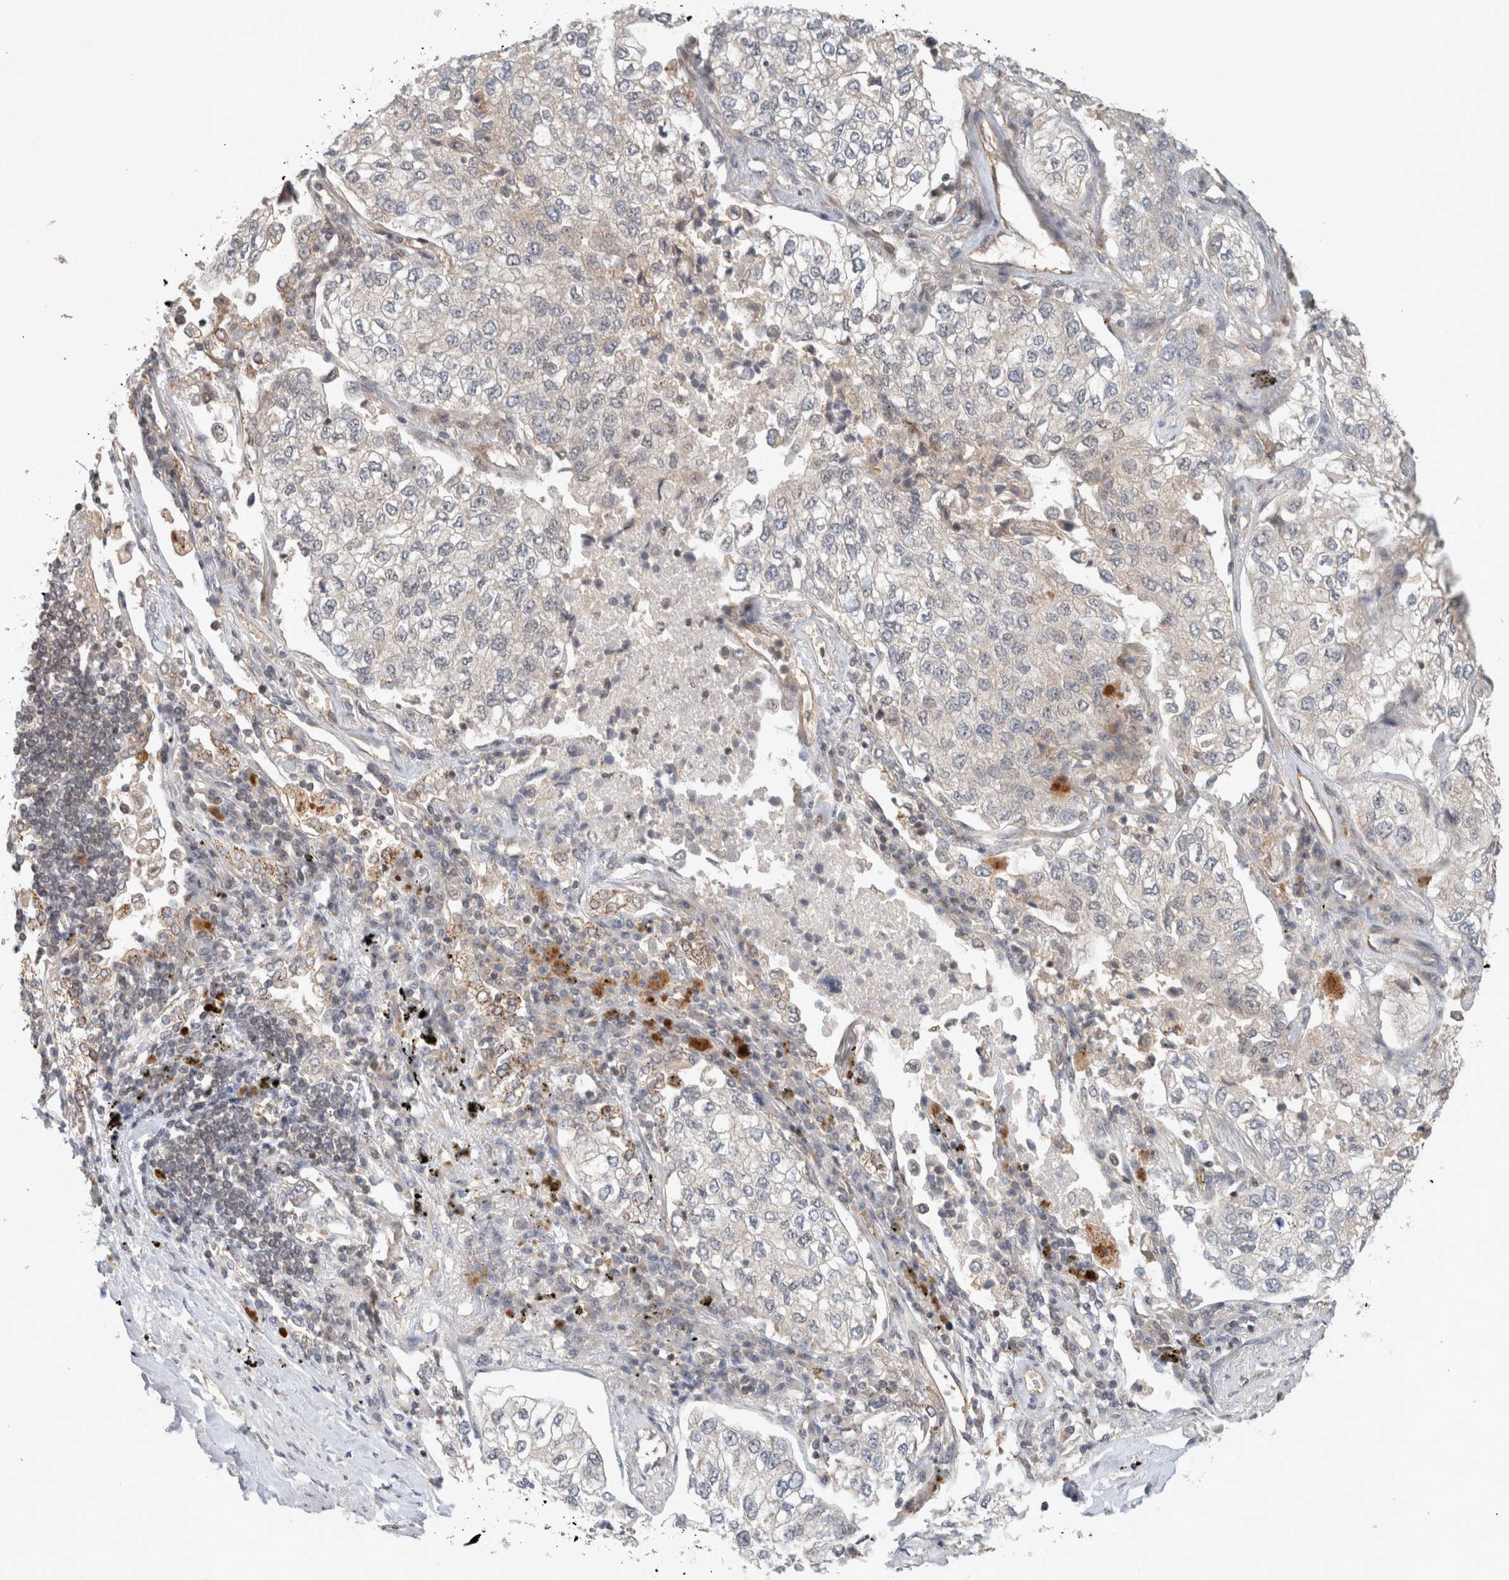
{"staining": {"intensity": "negative", "quantity": "none", "location": "none"}, "tissue": "lung cancer", "cell_type": "Tumor cells", "image_type": "cancer", "snomed": [{"axis": "morphology", "description": "Adenocarcinoma, NOS"}, {"axis": "topography", "description": "Lung"}], "caption": "Immunohistochemistry (IHC) photomicrograph of human adenocarcinoma (lung) stained for a protein (brown), which shows no expression in tumor cells.", "gene": "CAAP1", "patient": {"sex": "male", "age": 63}}